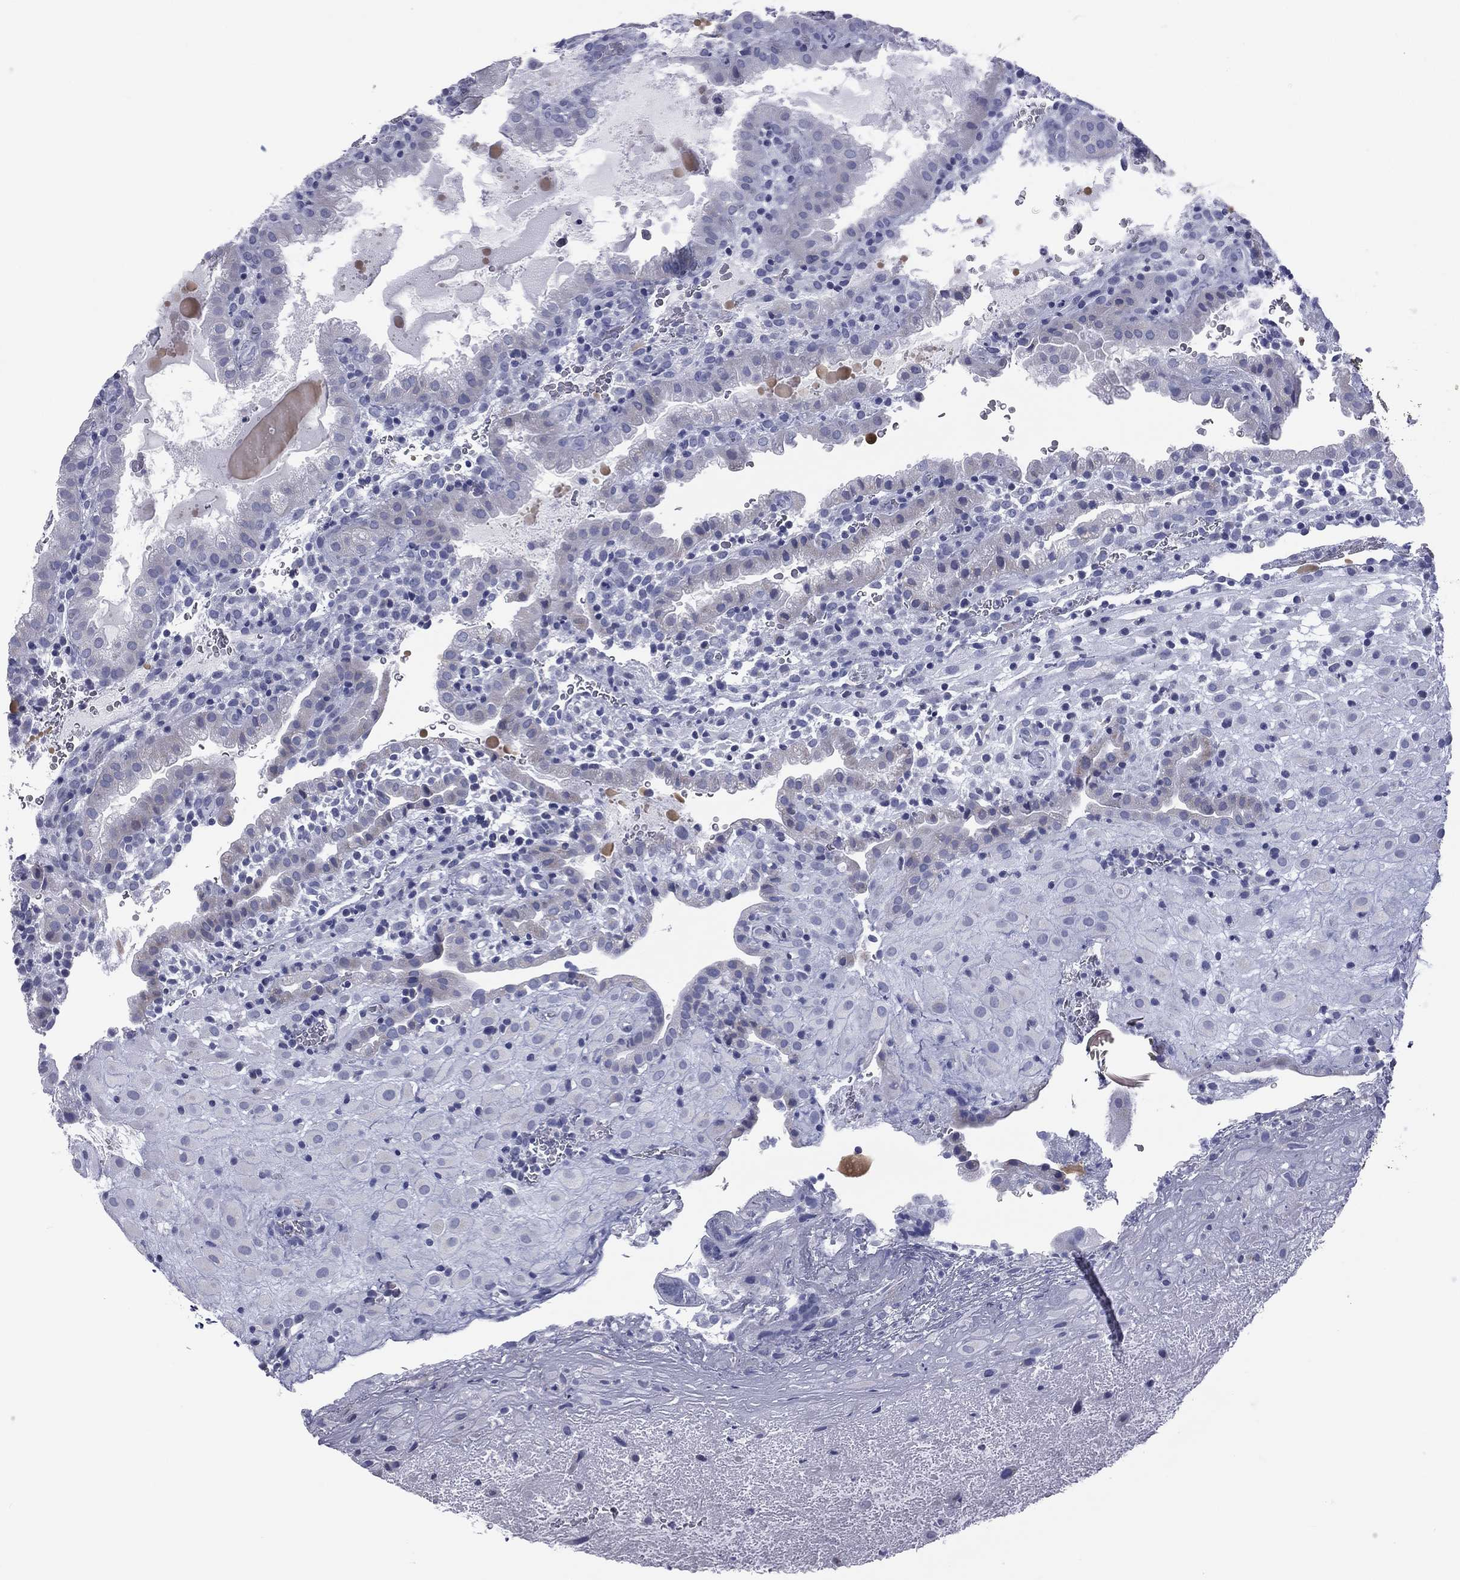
{"staining": {"intensity": "negative", "quantity": "none", "location": "none"}, "tissue": "placenta", "cell_type": "Decidual cells", "image_type": "normal", "snomed": [{"axis": "morphology", "description": "Normal tissue, NOS"}, {"axis": "topography", "description": "Placenta"}], "caption": "The micrograph displays no significant staining in decidual cells of placenta.", "gene": "MLN", "patient": {"sex": "female", "age": 19}}